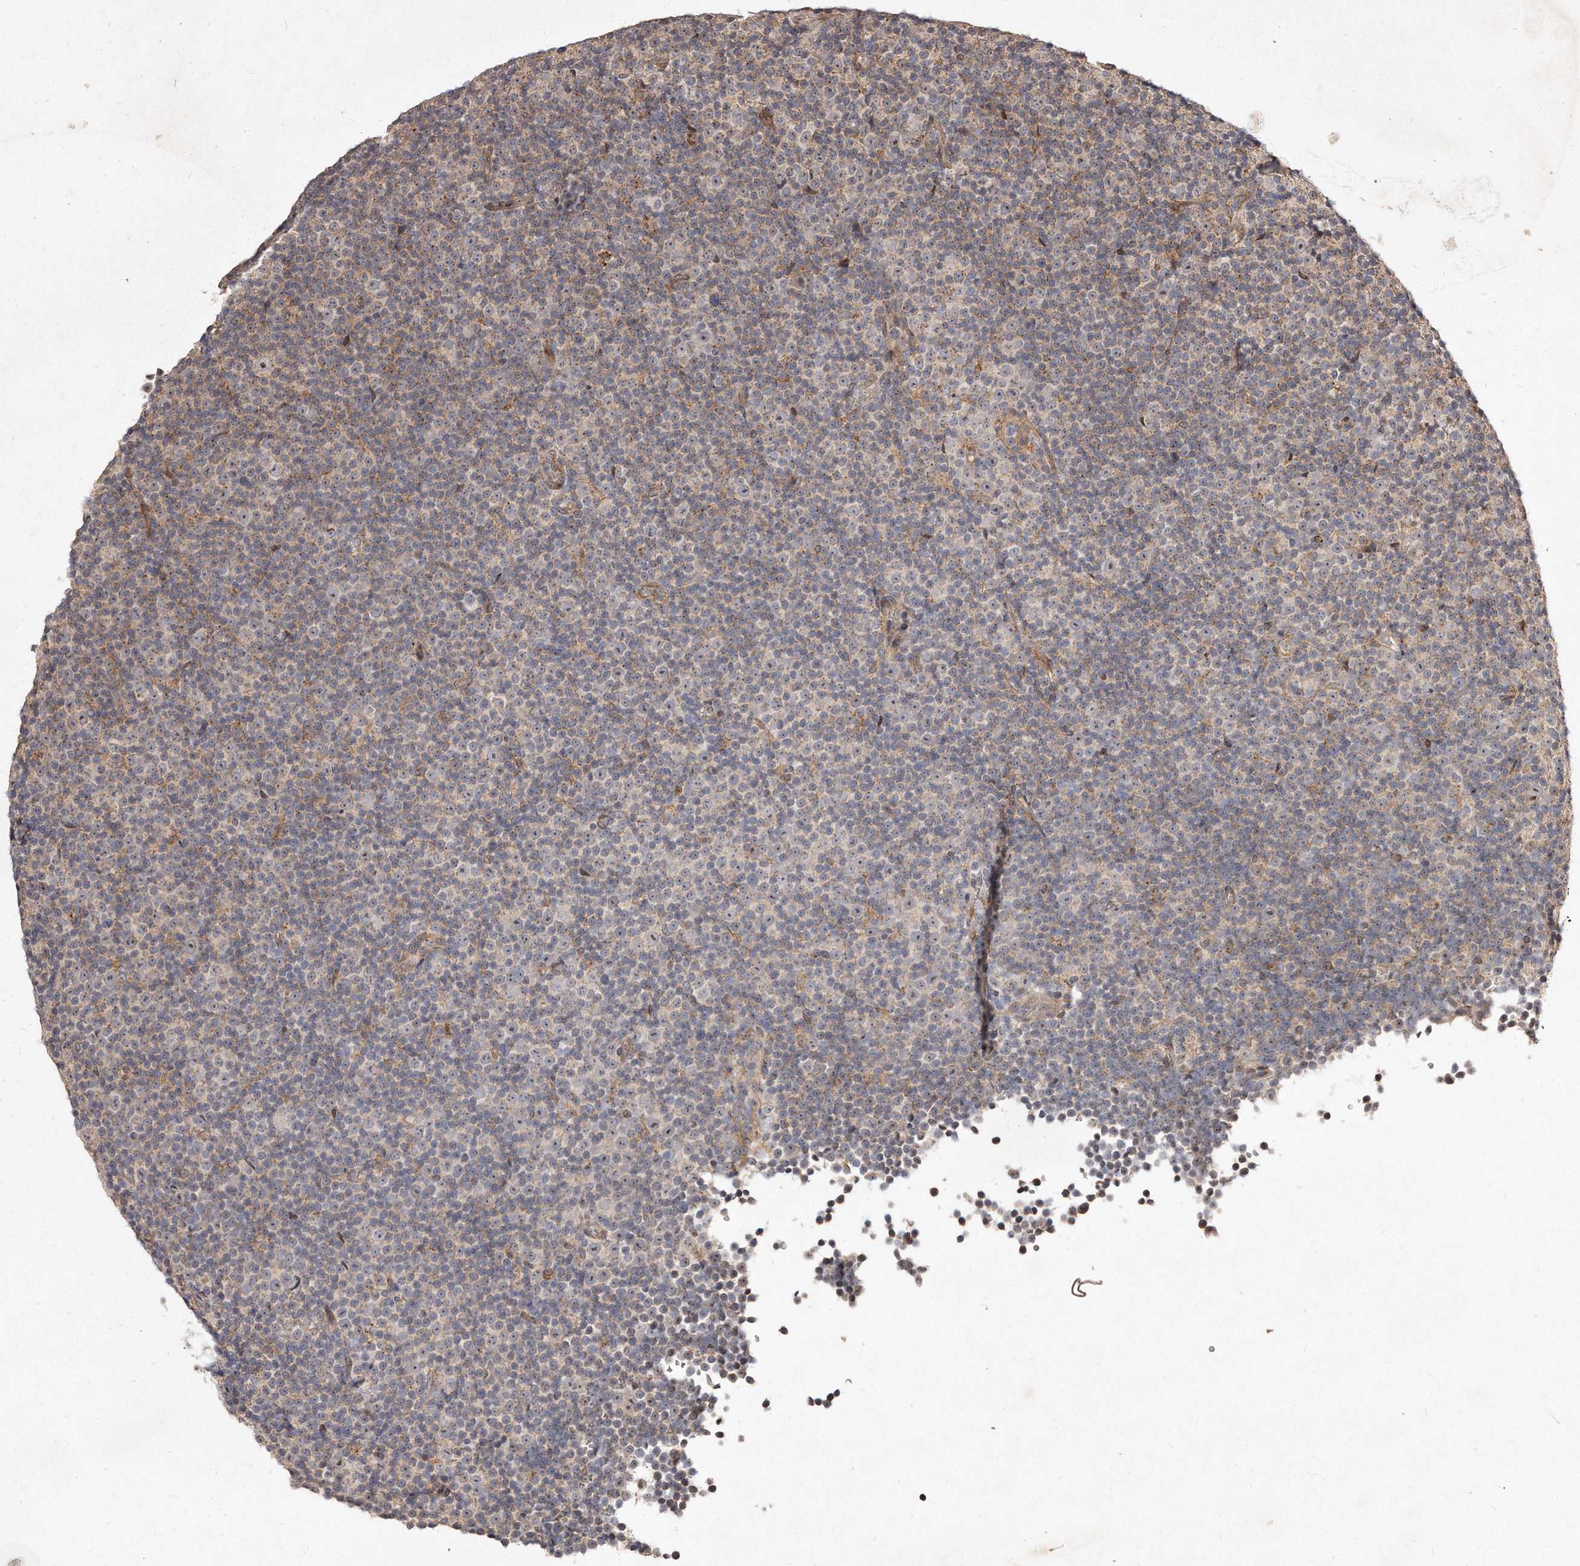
{"staining": {"intensity": "negative", "quantity": "none", "location": "none"}, "tissue": "lymphoma", "cell_type": "Tumor cells", "image_type": "cancer", "snomed": [{"axis": "morphology", "description": "Malignant lymphoma, non-Hodgkin's type, Low grade"}, {"axis": "topography", "description": "Lymph node"}], "caption": "Immunohistochemical staining of lymphoma displays no significant positivity in tumor cells. The staining was performed using DAB to visualize the protein expression in brown, while the nuclei were stained in blue with hematoxylin (Magnification: 20x).", "gene": "HASPIN", "patient": {"sex": "female", "age": 67}}